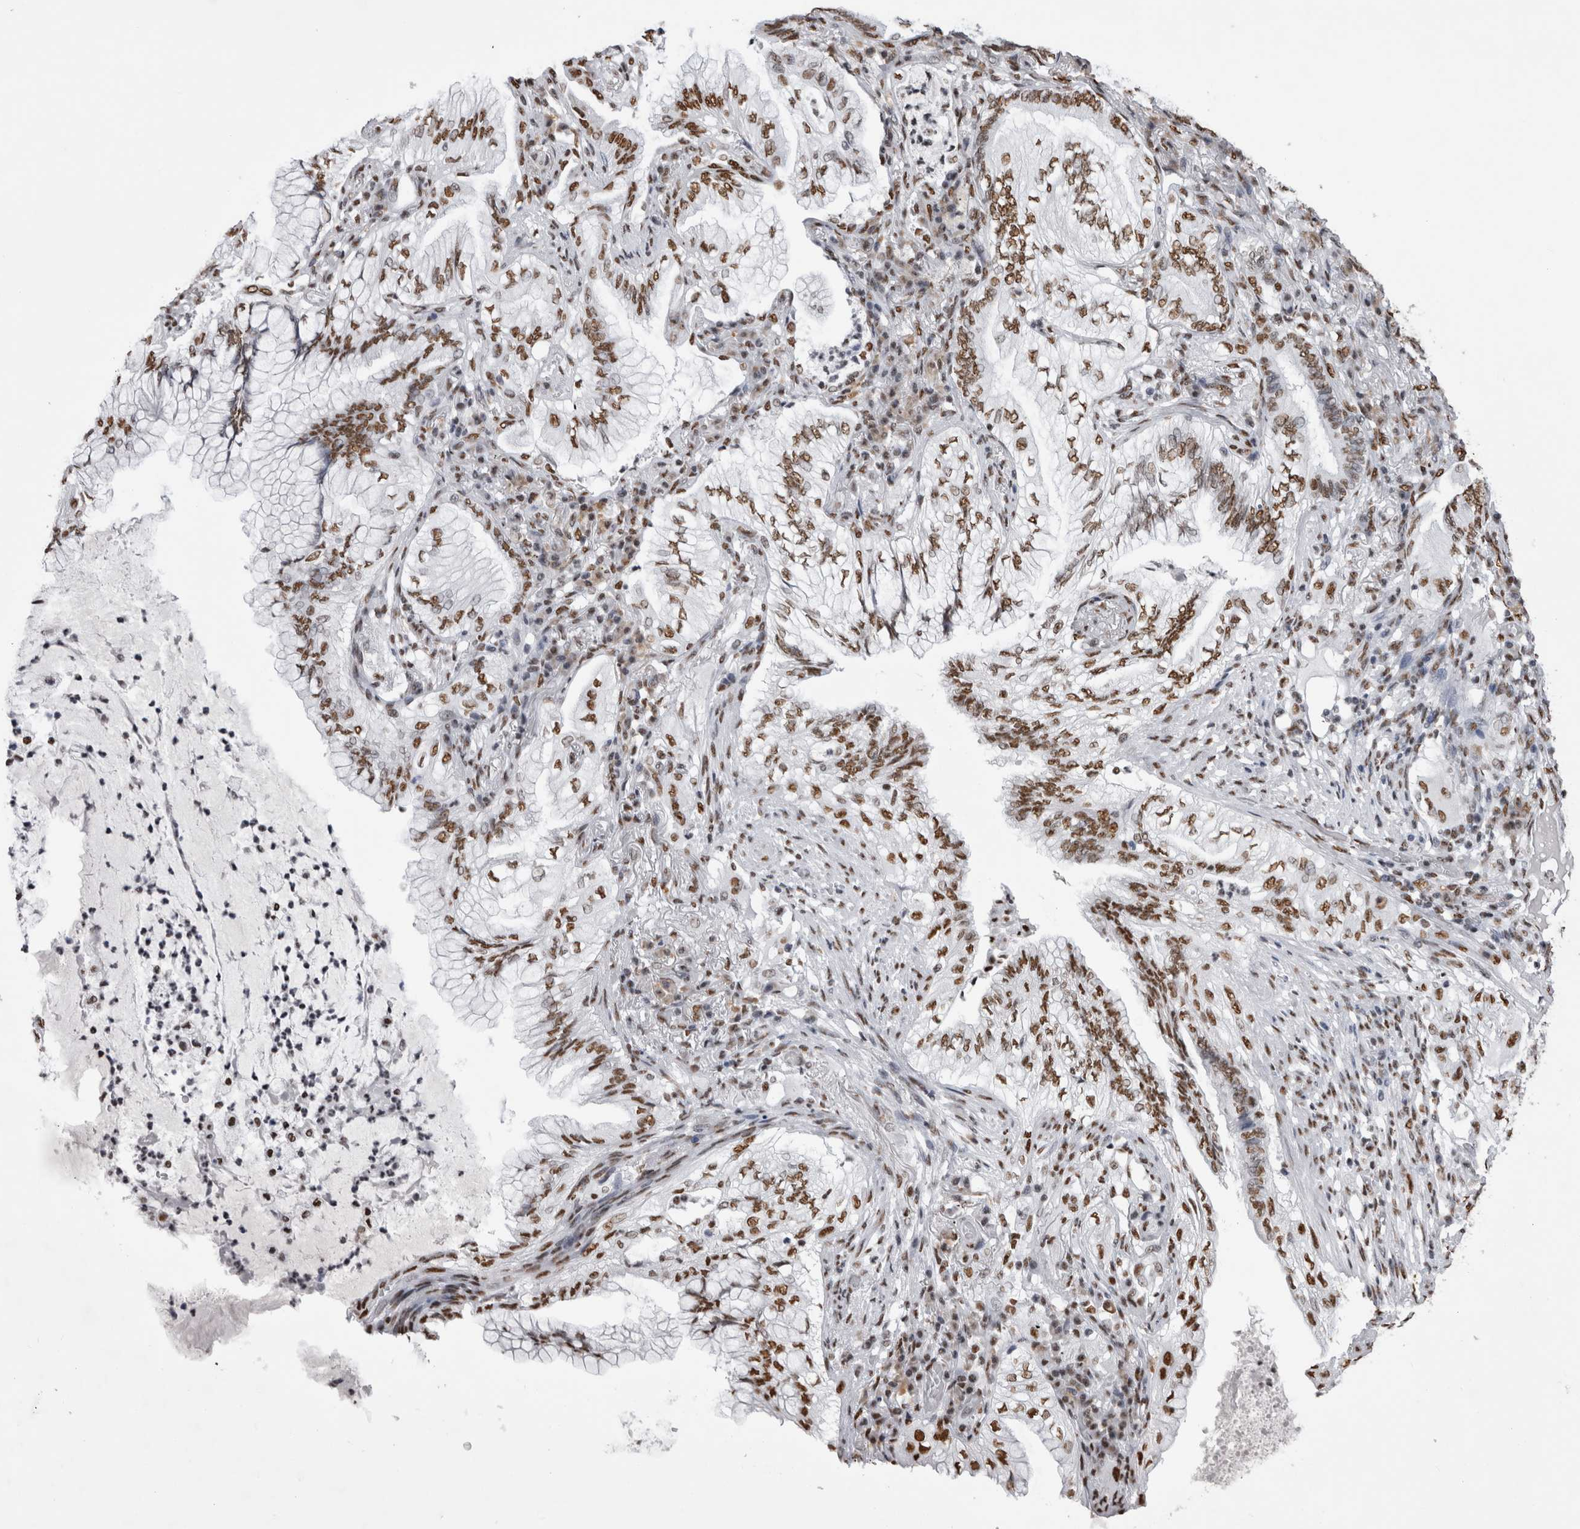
{"staining": {"intensity": "strong", "quantity": ">75%", "location": "nuclear"}, "tissue": "lung cancer", "cell_type": "Tumor cells", "image_type": "cancer", "snomed": [{"axis": "morphology", "description": "Adenocarcinoma, NOS"}, {"axis": "topography", "description": "Lung"}], "caption": "Adenocarcinoma (lung) stained with a brown dye displays strong nuclear positive staining in about >75% of tumor cells.", "gene": "ALPK3", "patient": {"sex": "female", "age": 70}}